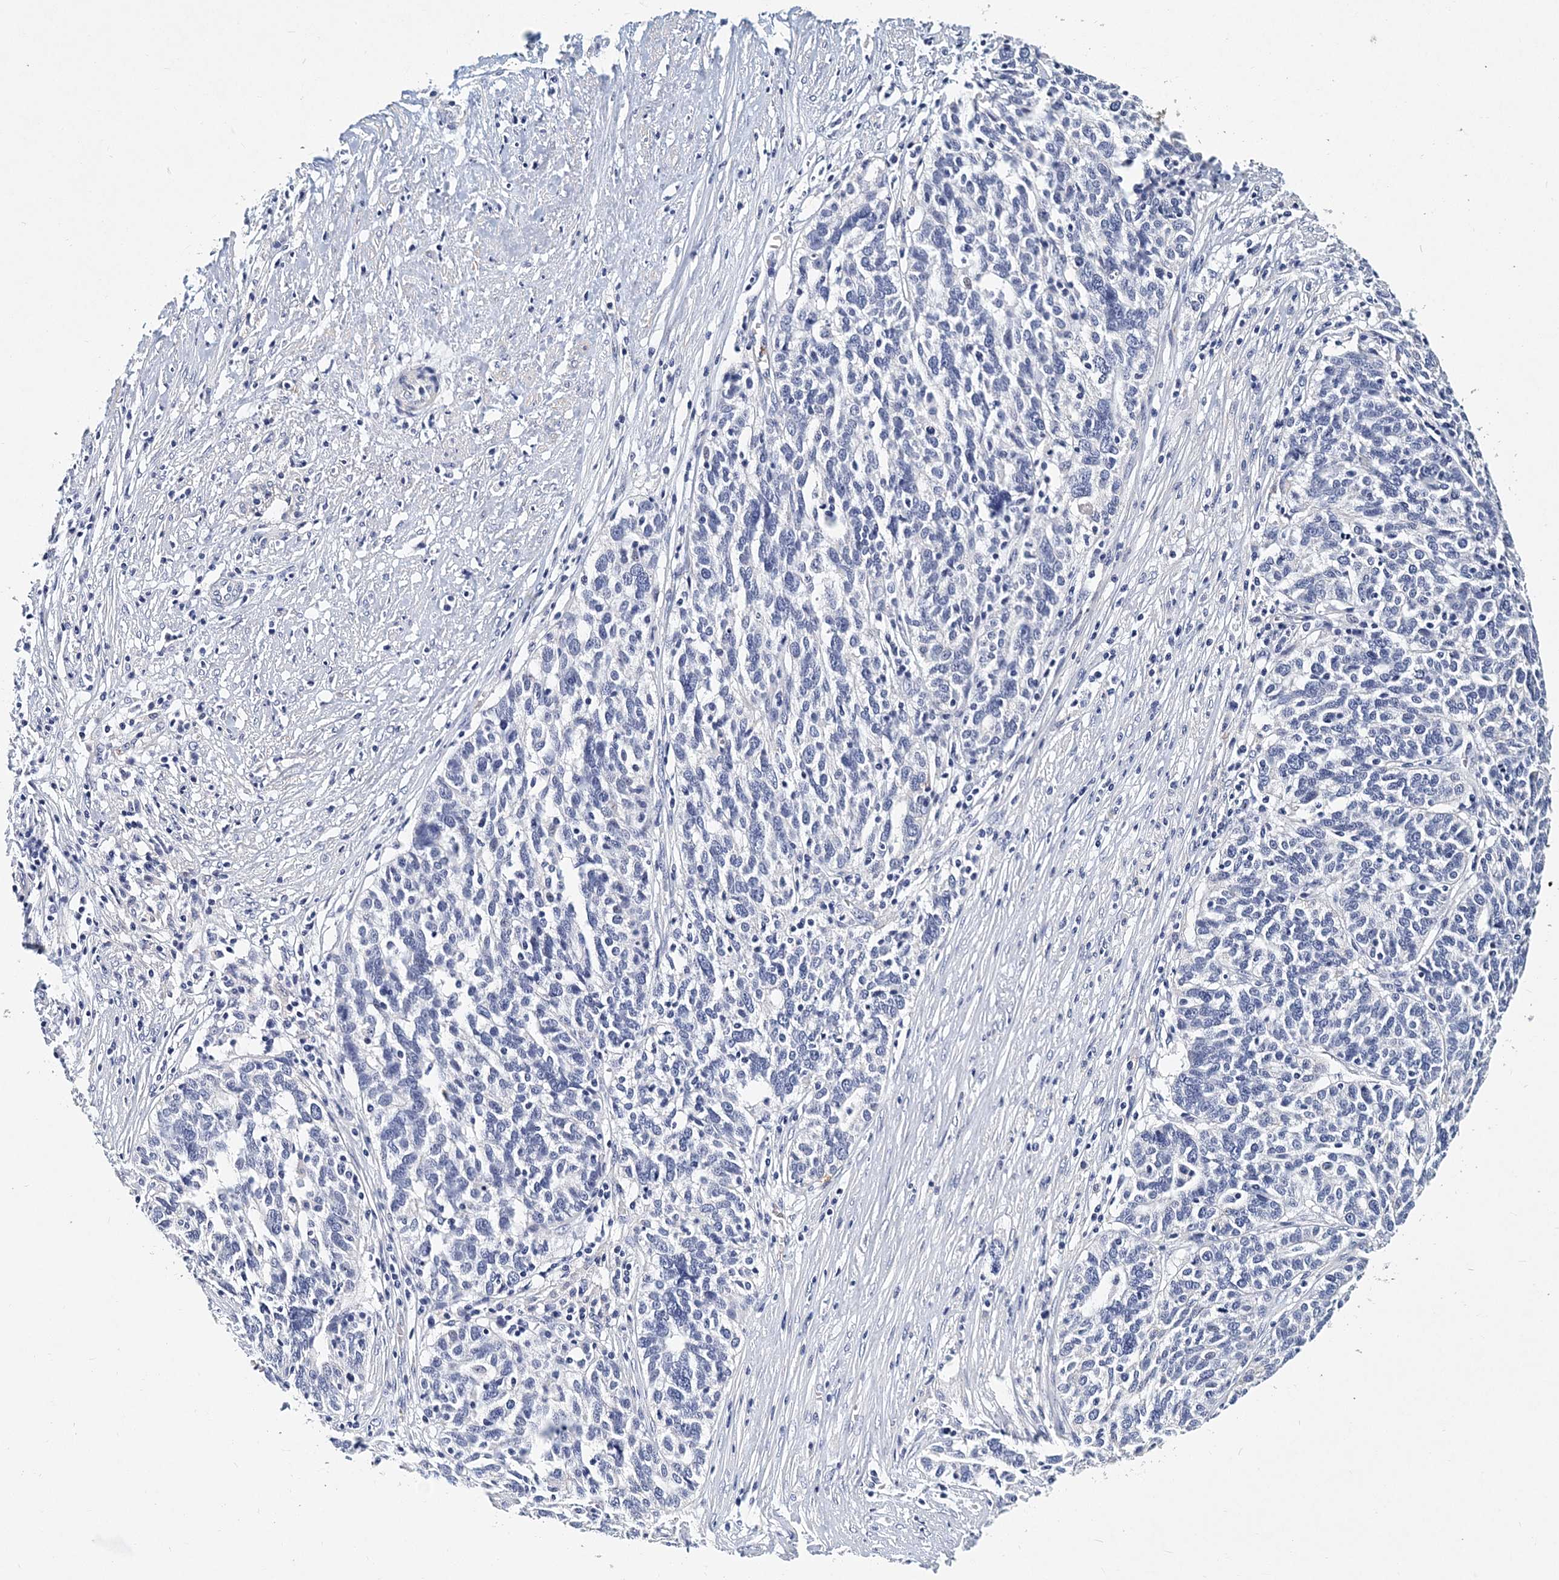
{"staining": {"intensity": "negative", "quantity": "none", "location": "none"}, "tissue": "ovarian cancer", "cell_type": "Tumor cells", "image_type": "cancer", "snomed": [{"axis": "morphology", "description": "Cystadenocarcinoma, serous, NOS"}, {"axis": "topography", "description": "Ovary"}], "caption": "An immunohistochemistry (IHC) histopathology image of ovarian cancer is shown. There is no staining in tumor cells of ovarian cancer.", "gene": "ITGA2B", "patient": {"sex": "female", "age": 59}}